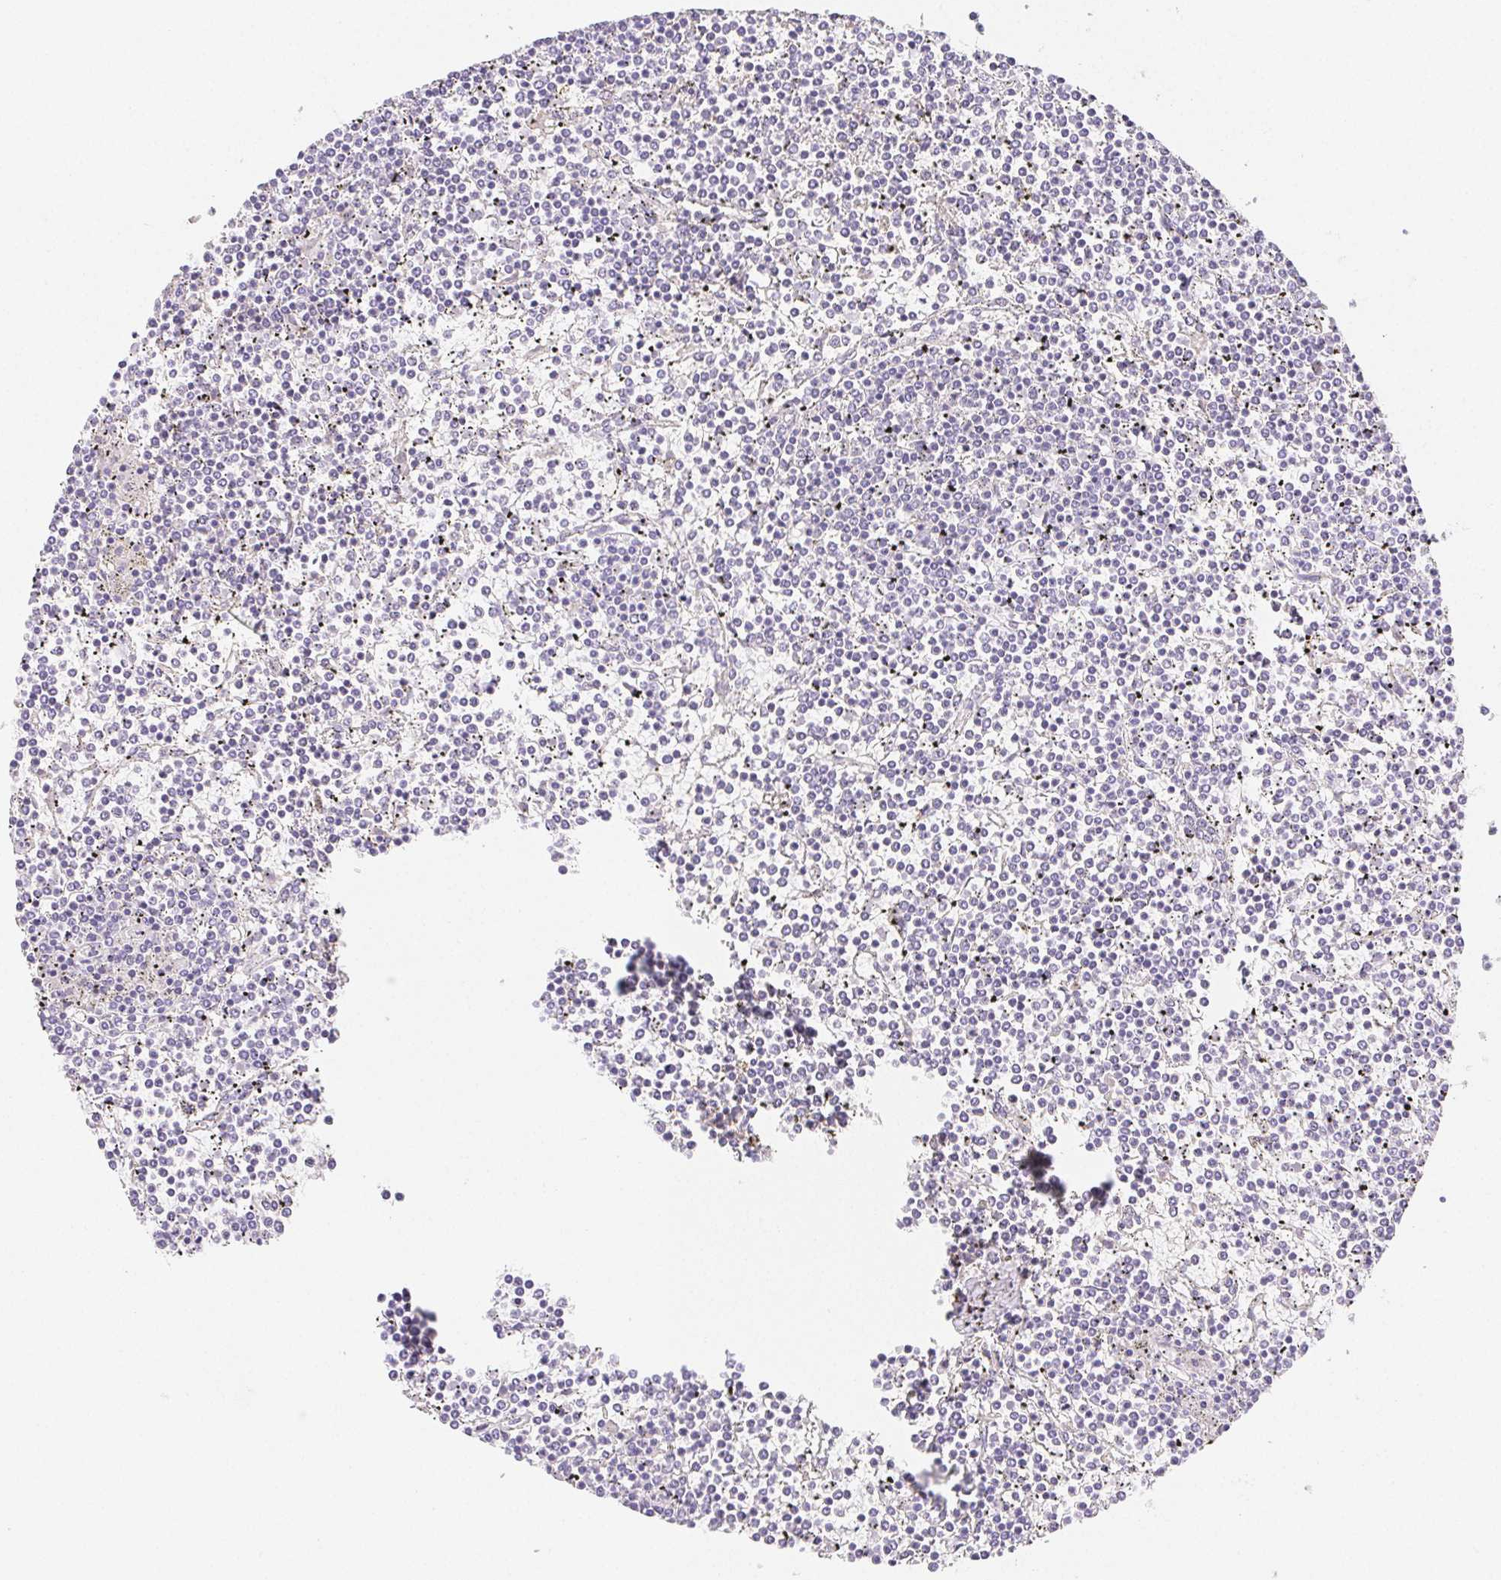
{"staining": {"intensity": "negative", "quantity": "none", "location": "none"}, "tissue": "lymphoma", "cell_type": "Tumor cells", "image_type": "cancer", "snomed": [{"axis": "morphology", "description": "Malignant lymphoma, non-Hodgkin's type, Low grade"}, {"axis": "topography", "description": "Spleen"}], "caption": "Micrograph shows no protein positivity in tumor cells of malignant lymphoma, non-Hodgkin's type (low-grade) tissue.", "gene": "HRC", "patient": {"sex": "female", "age": 19}}